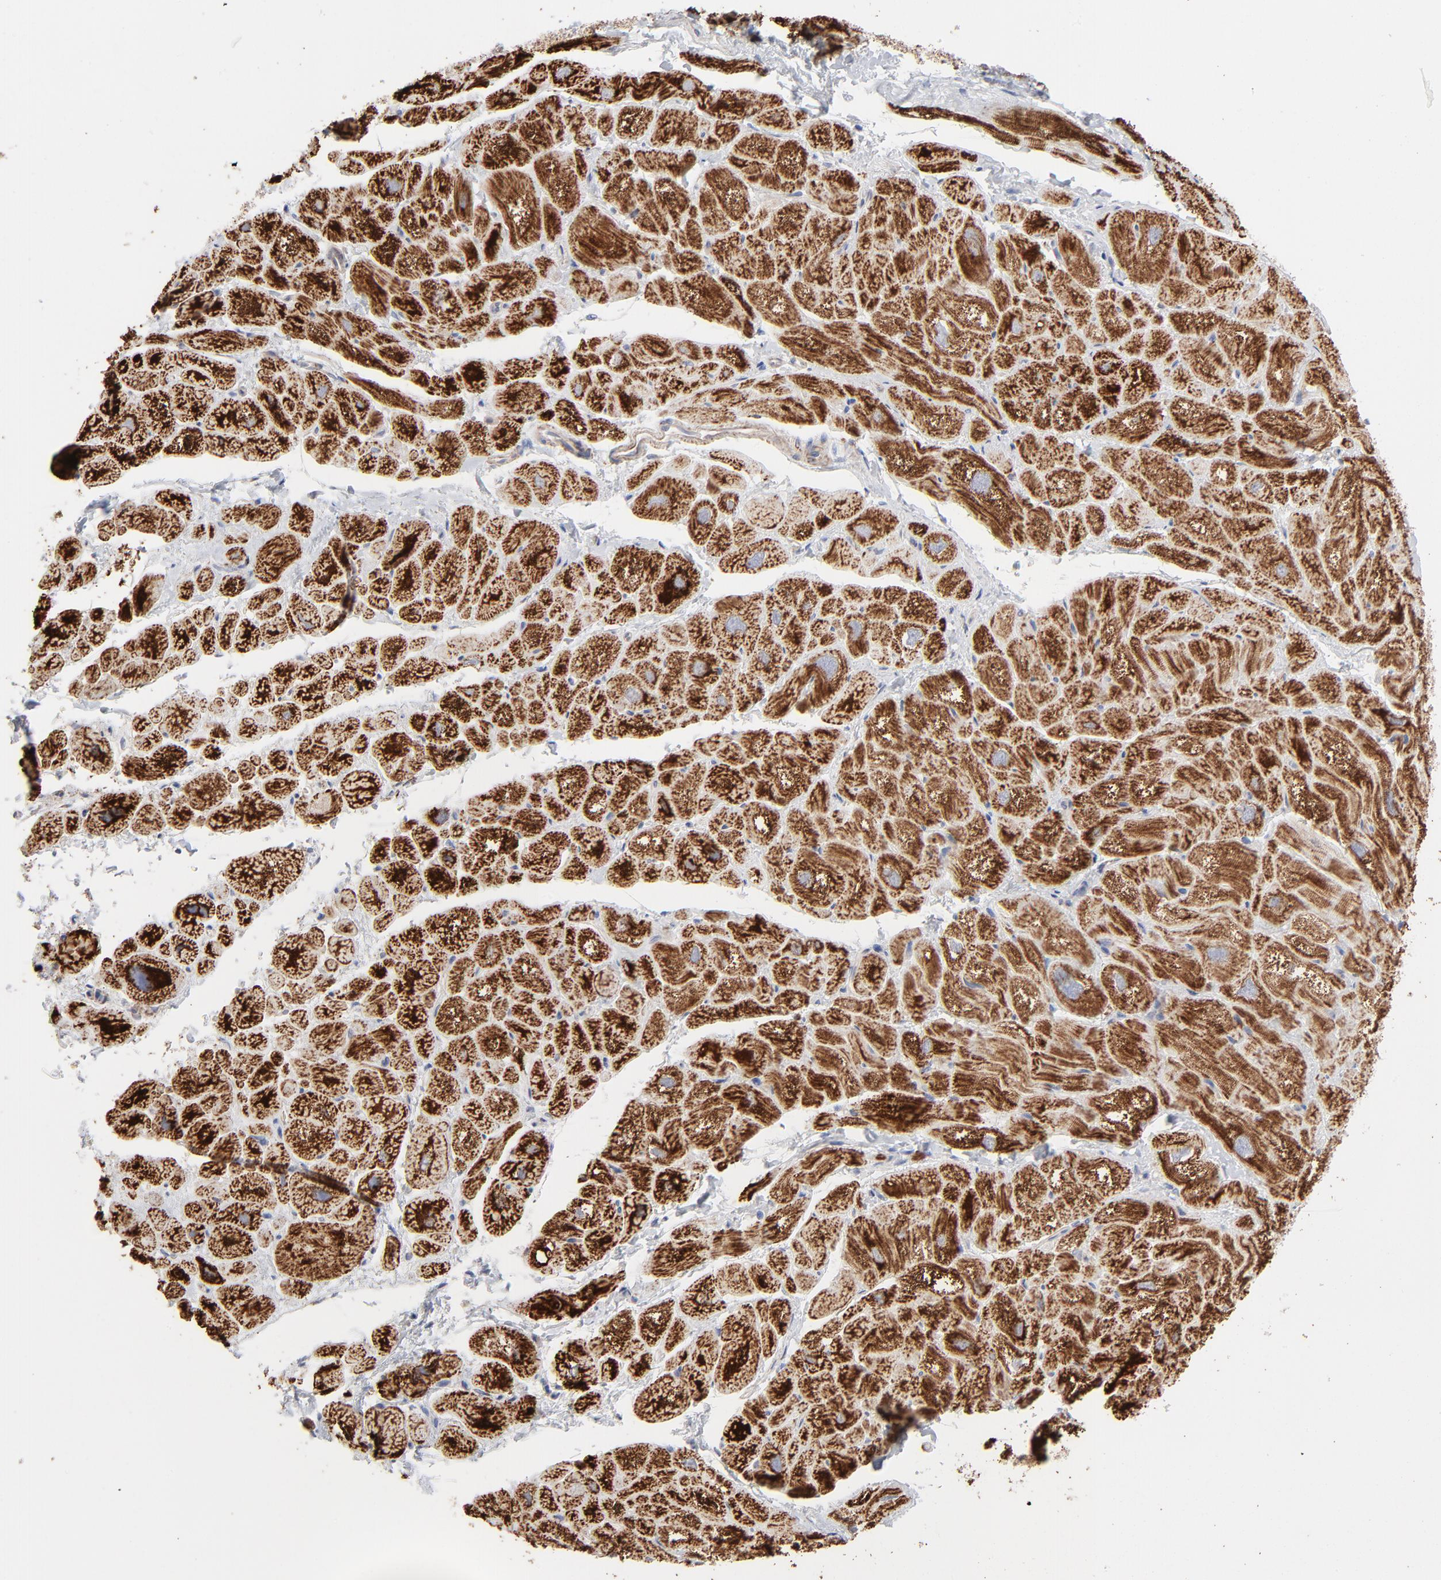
{"staining": {"intensity": "strong", "quantity": ">75%", "location": "cytoplasmic/membranous"}, "tissue": "heart muscle", "cell_type": "Cardiomyocytes", "image_type": "normal", "snomed": [{"axis": "morphology", "description": "Normal tissue, NOS"}, {"axis": "topography", "description": "Heart"}], "caption": "Immunohistochemical staining of unremarkable heart muscle reveals high levels of strong cytoplasmic/membranous expression in about >75% of cardiomyocytes.", "gene": "ASB3", "patient": {"sex": "male", "age": 49}}